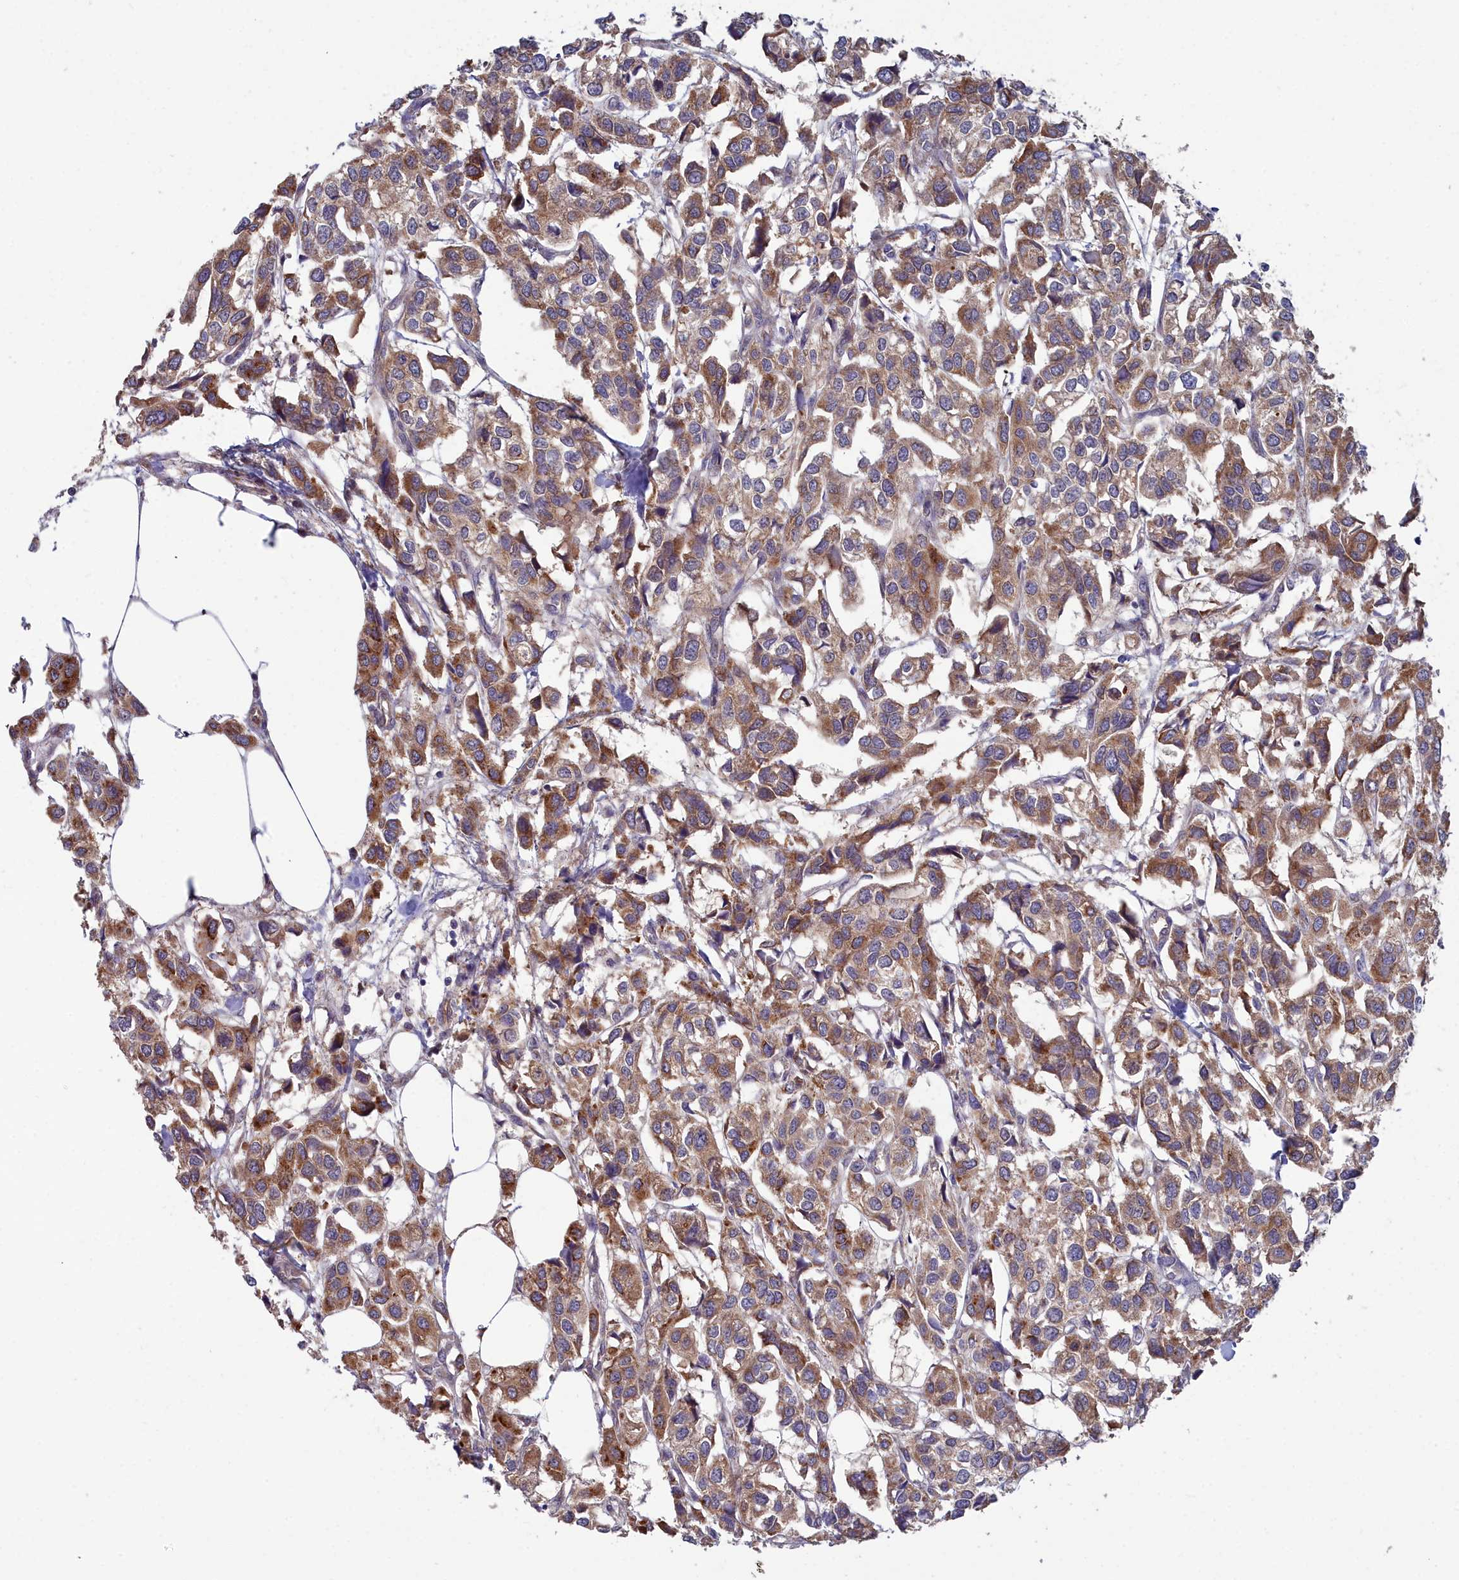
{"staining": {"intensity": "moderate", "quantity": ">75%", "location": "cytoplasmic/membranous"}, "tissue": "urothelial cancer", "cell_type": "Tumor cells", "image_type": "cancer", "snomed": [{"axis": "morphology", "description": "Urothelial carcinoma, High grade"}, {"axis": "topography", "description": "Urinary bladder"}], "caption": "A micrograph of human urothelial cancer stained for a protein demonstrates moderate cytoplasmic/membranous brown staining in tumor cells.", "gene": "RDX", "patient": {"sex": "male", "age": 67}}